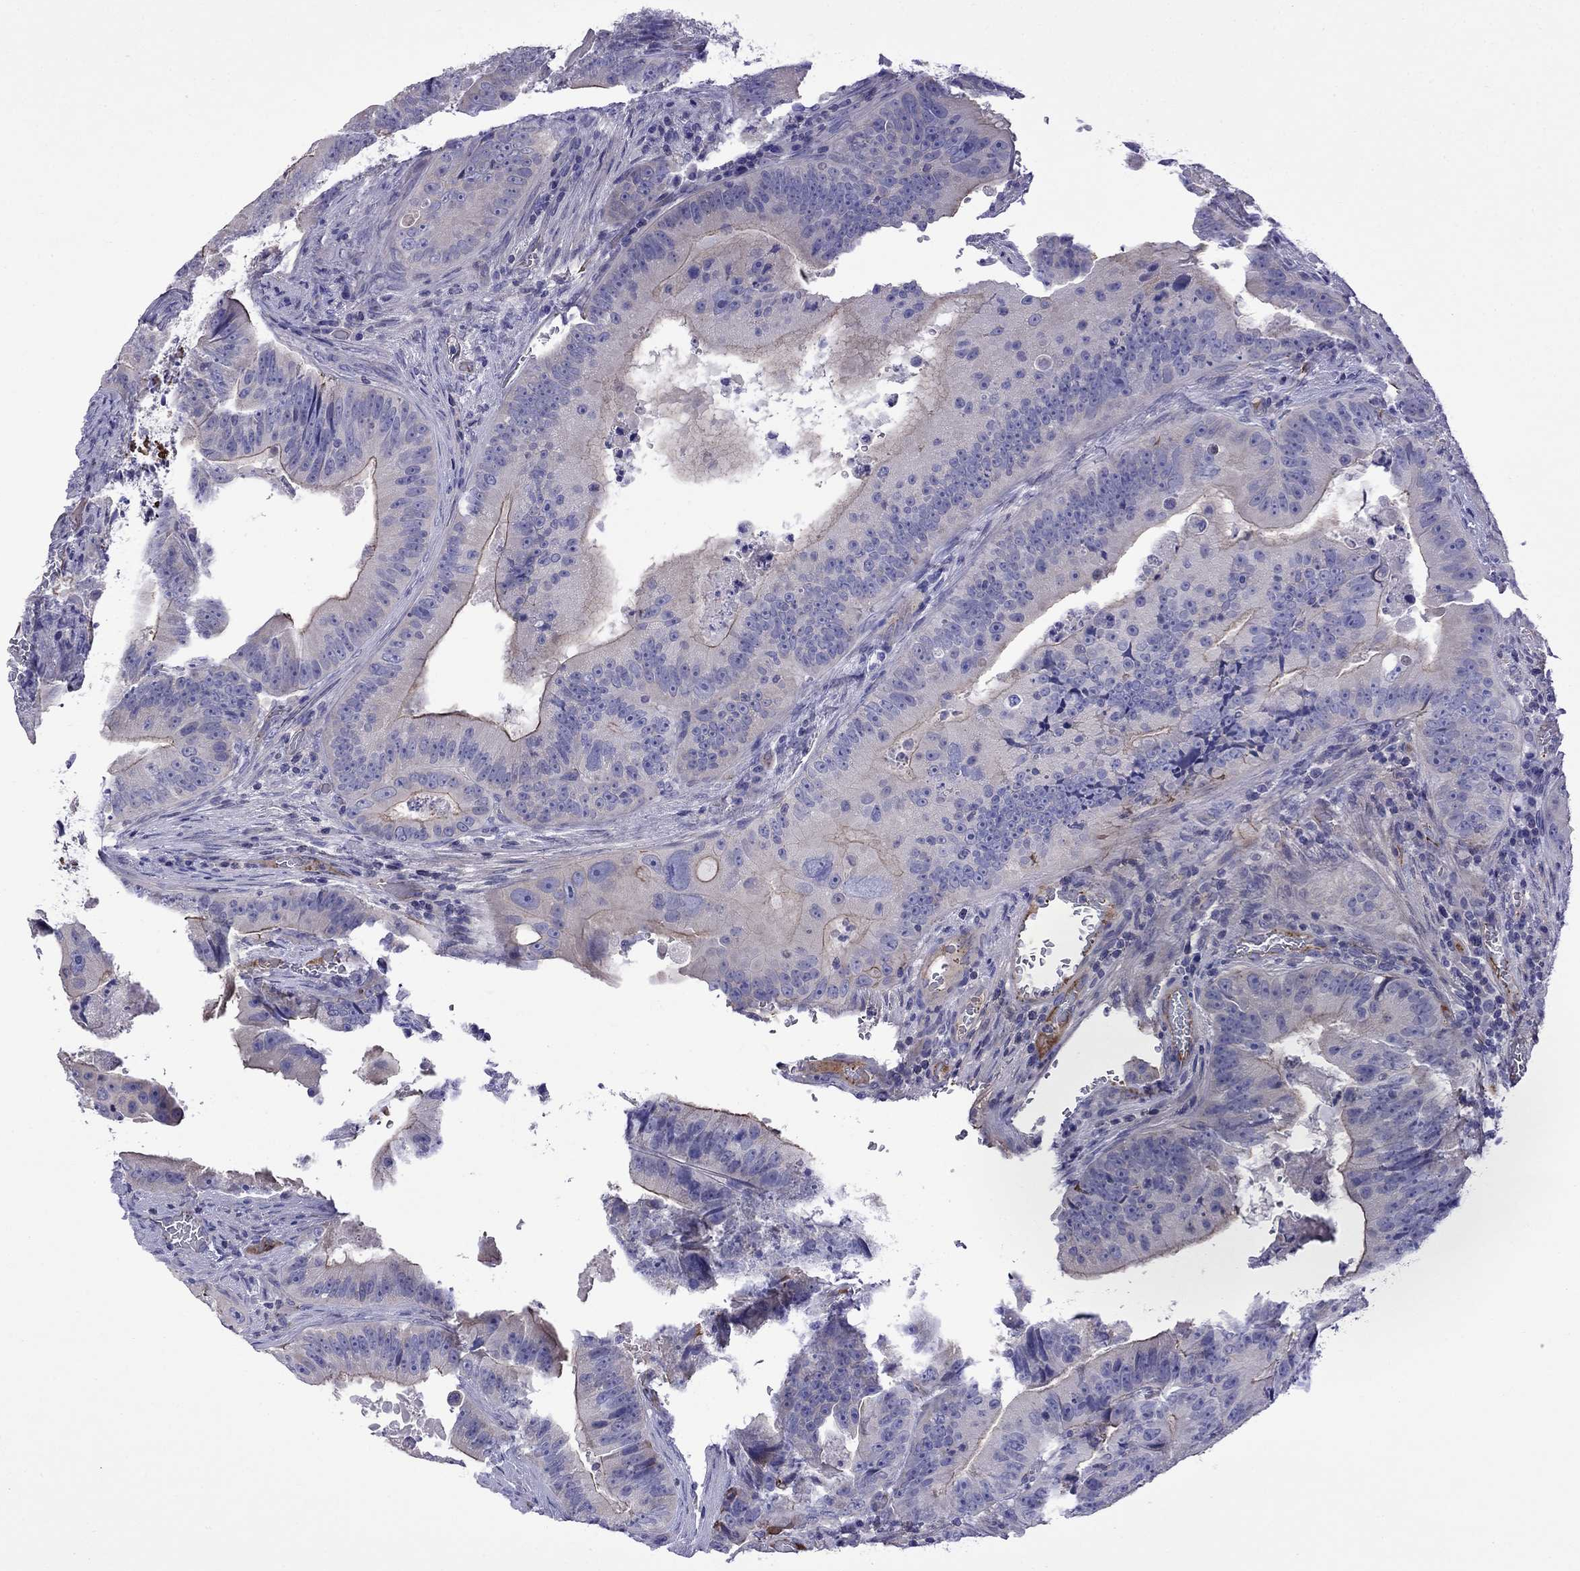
{"staining": {"intensity": "moderate", "quantity": "<25%", "location": "cytoplasmic/membranous"}, "tissue": "colorectal cancer", "cell_type": "Tumor cells", "image_type": "cancer", "snomed": [{"axis": "morphology", "description": "Adenocarcinoma, NOS"}, {"axis": "topography", "description": "Colon"}], "caption": "Colorectal cancer (adenocarcinoma) stained with immunohistochemistry displays moderate cytoplasmic/membranous positivity in approximately <25% of tumor cells. The protein is shown in brown color, while the nuclei are stained blue.", "gene": "STAR", "patient": {"sex": "female", "age": 86}}